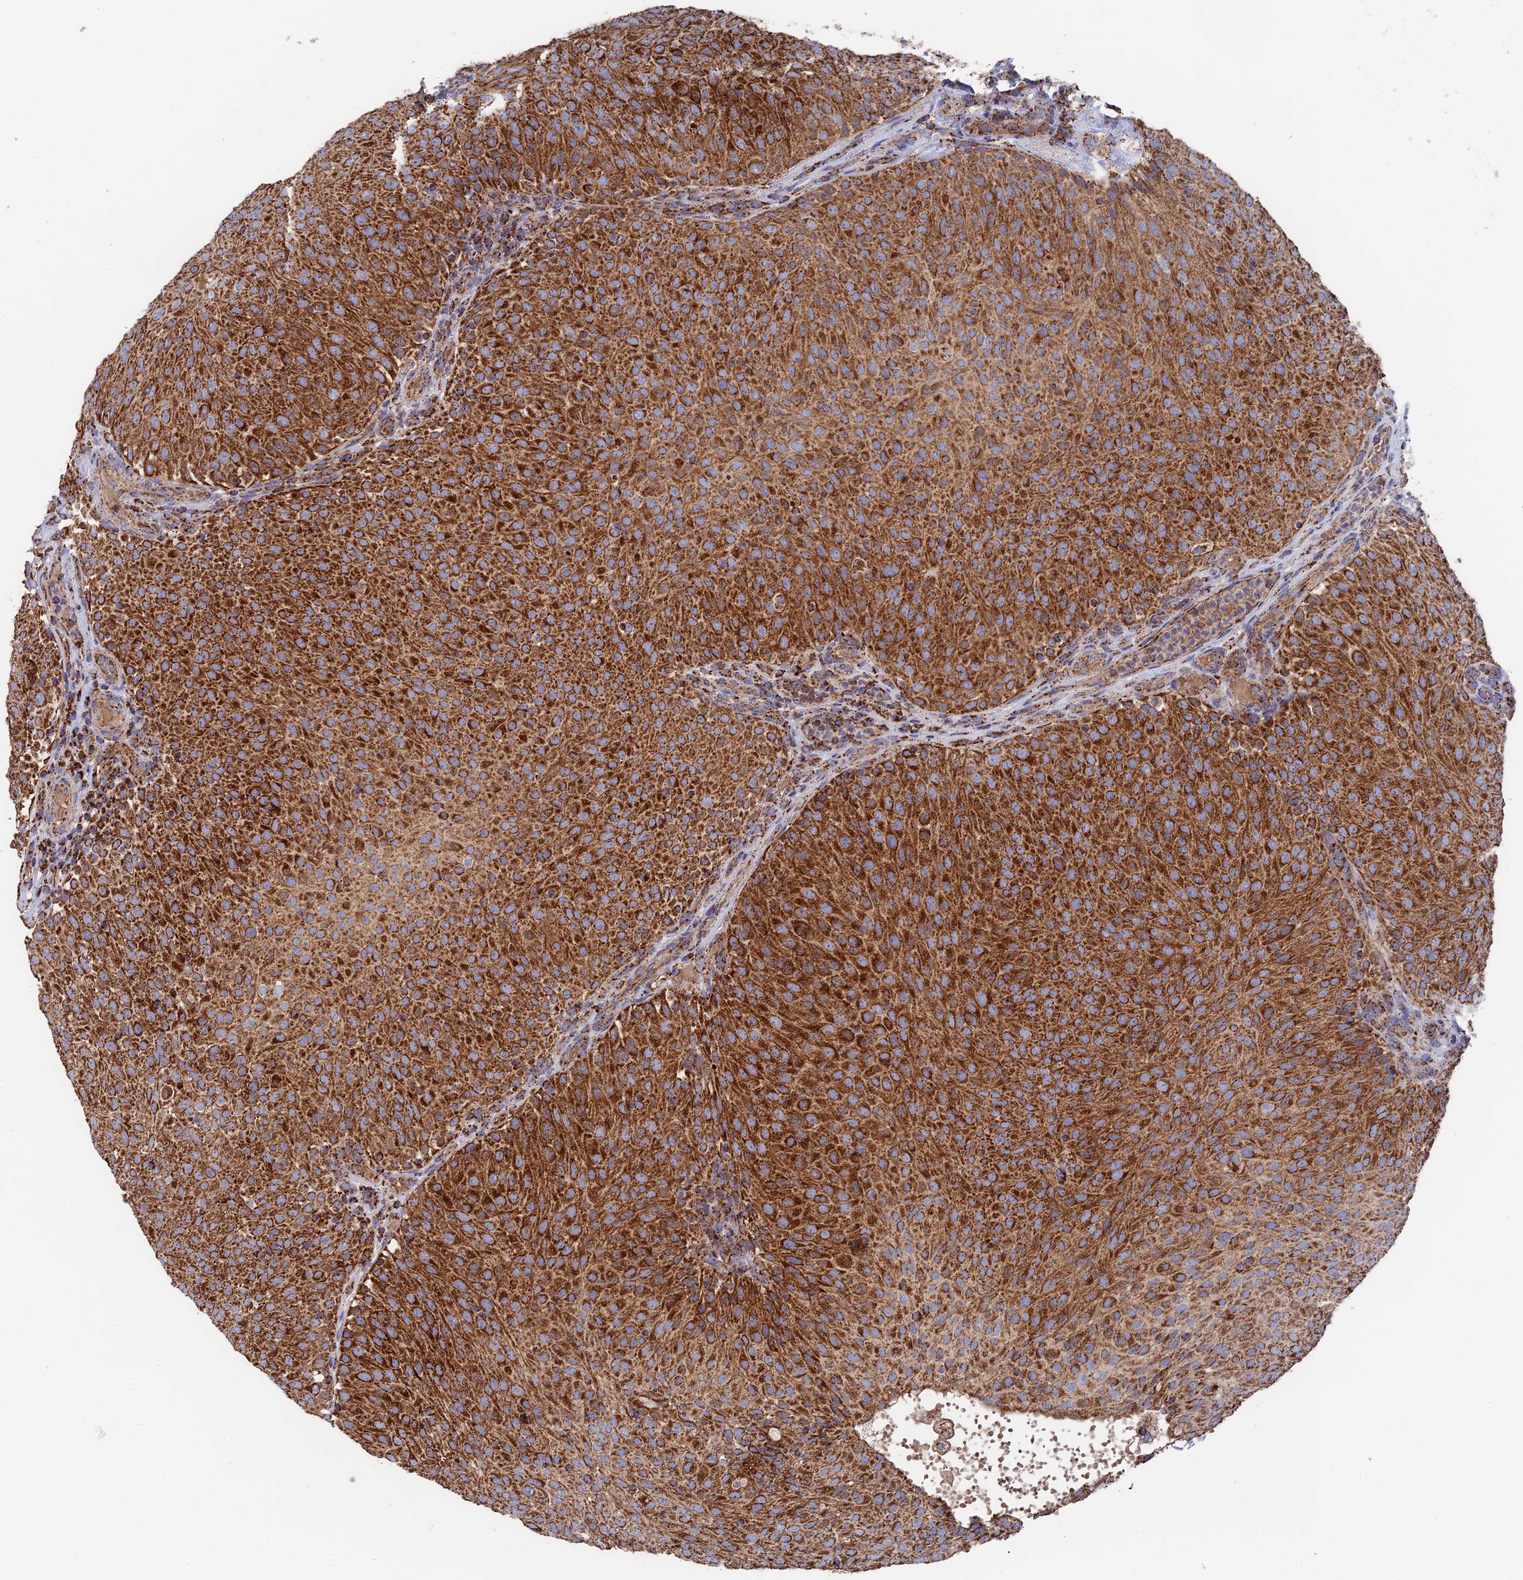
{"staining": {"intensity": "strong", "quantity": ">75%", "location": "cytoplasmic/membranous"}, "tissue": "urothelial cancer", "cell_type": "Tumor cells", "image_type": "cancer", "snomed": [{"axis": "morphology", "description": "Urothelial carcinoma, Low grade"}, {"axis": "topography", "description": "Urinary bladder"}], "caption": "The immunohistochemical stain shows strong cytoplasmic/membranous staining in tumor cells of low-grade urothelial carcinoma tissue.", "gene": "HAUS8", "patient": {"sex": "male", "age": 78}}